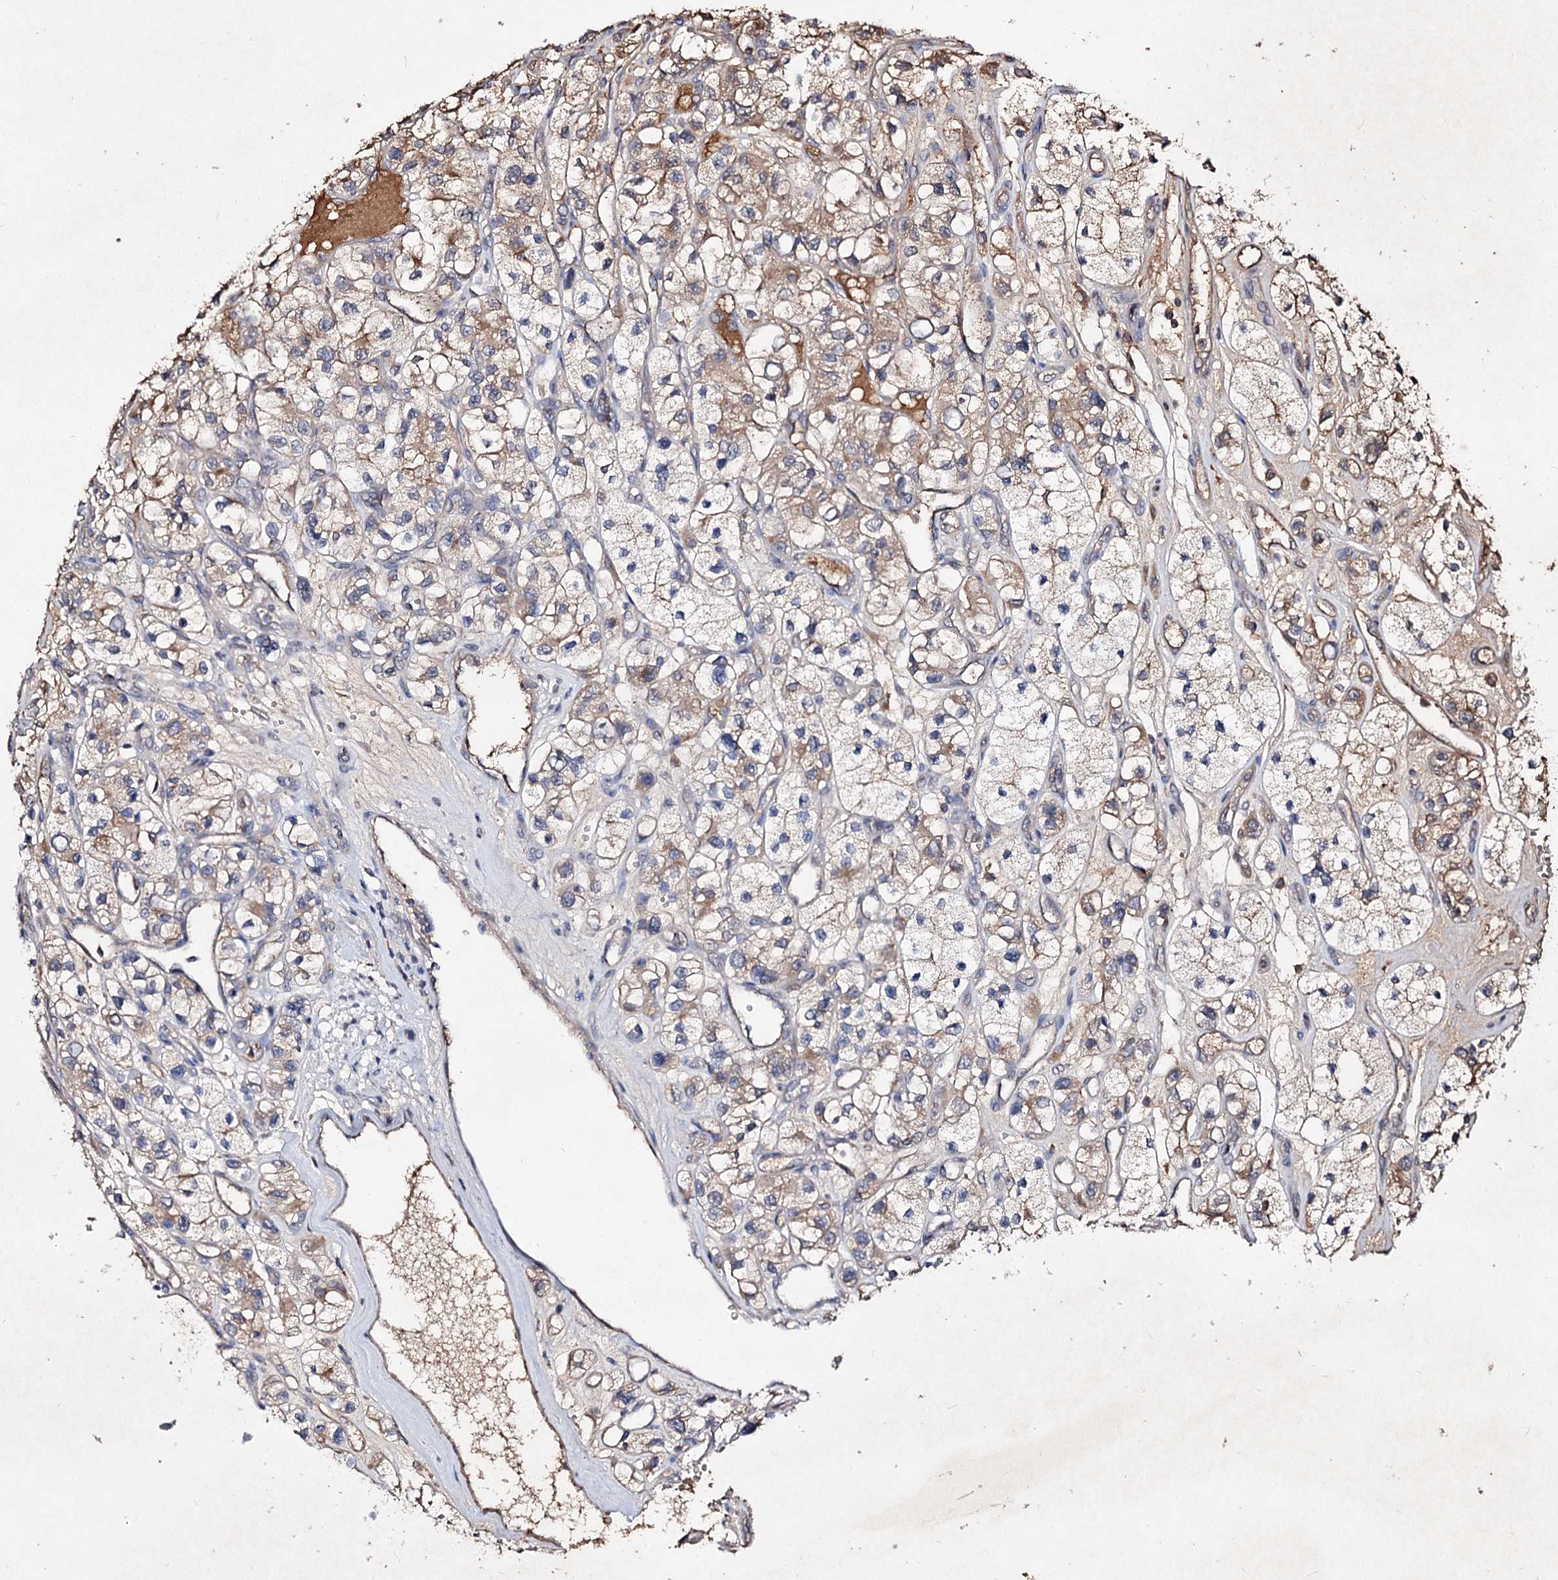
{"staining": {"intensity": "moderate", "quantity": "25%-75%", "location": "cytoplasmic/membranous"}, "tissue": "renal cancer", "cell_type": "Tumor cells", "image_type": "cancer", "snomed": [{"axis": "morphology", "description": "Adenocarcinoma, NOS"}, {"axis": "topography", "description": "Kidney"}], "caption": "Renal cancer stained with a brown dye exhibits moderate cytoplasmic/membranous positive positivity in approximately 25%-75% of tumor cells.", "gene": "ARFIP2", "patient": {"sex": "female", "age": 57}}